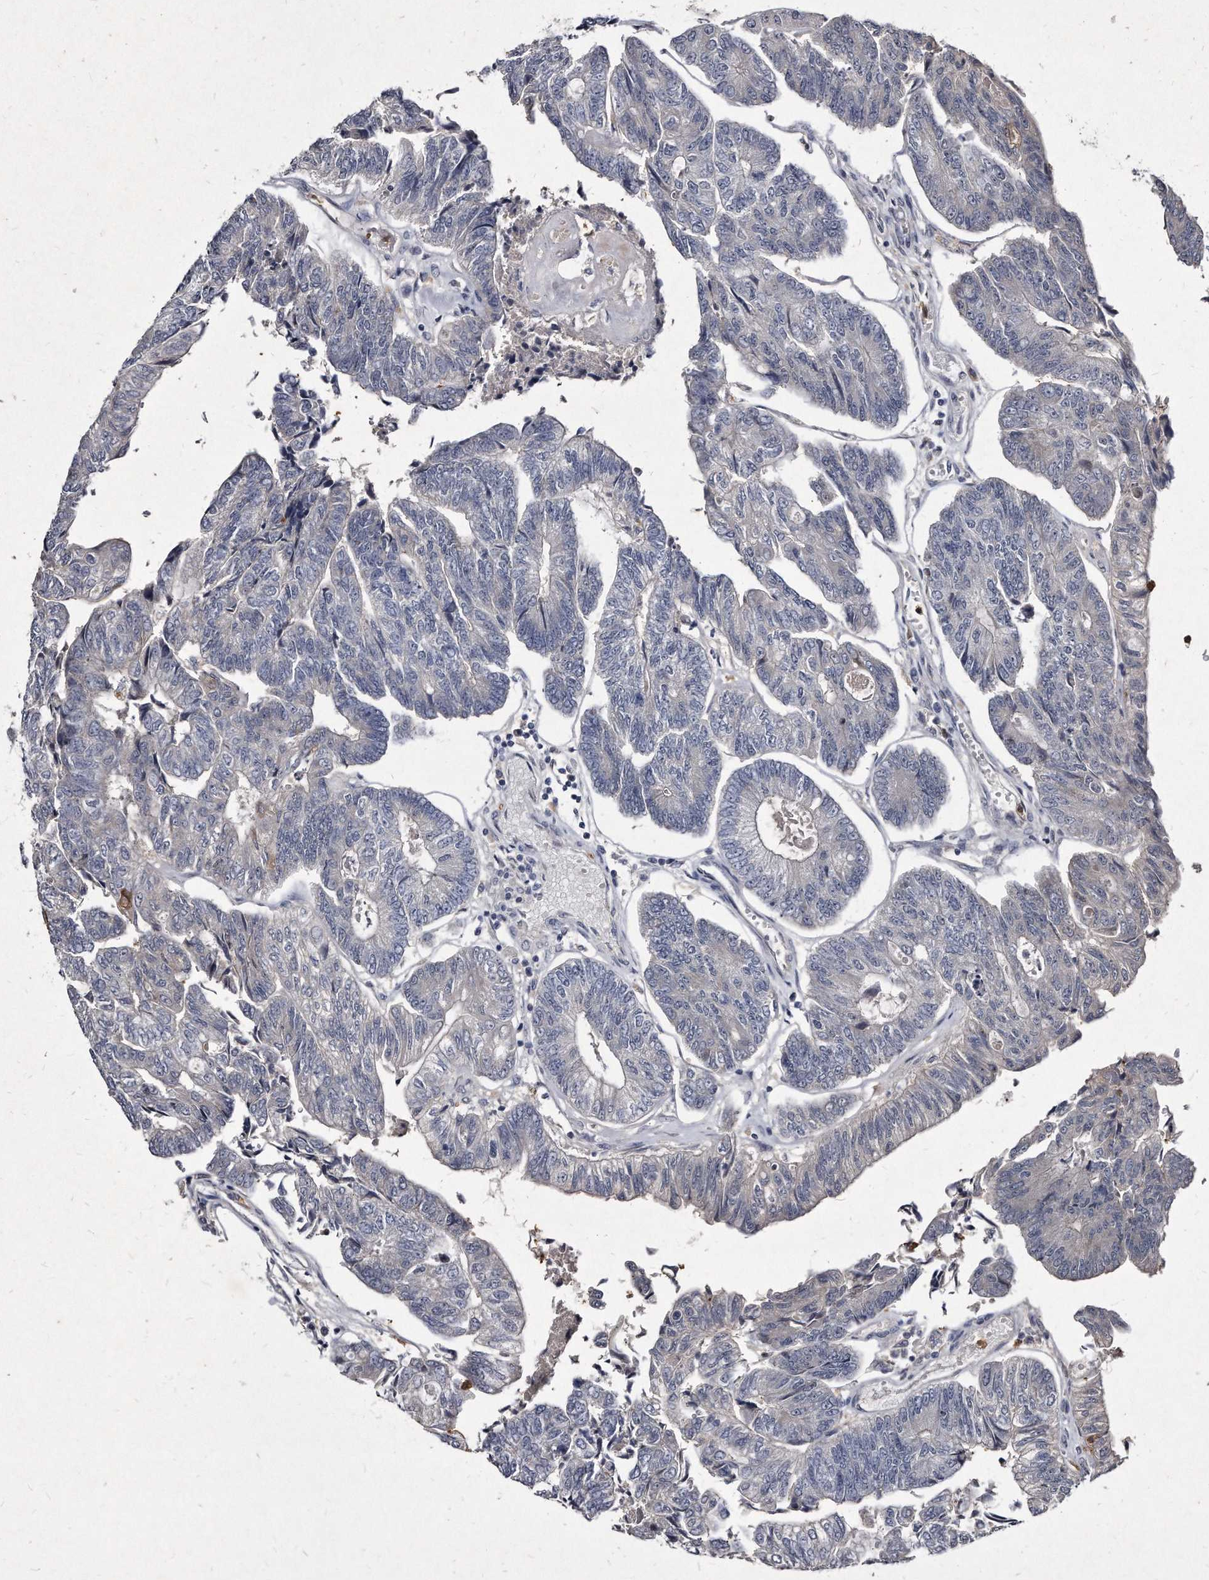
{"staining": {"intensity": "negative", "quantity": "none", "location": "none"}, "tissue": "colorectal cancer", "cell_type": "Tumor cells", "image_type": "cancer", "snomed": [{"axis": "morphology", "description": "Adenocarcinoma, NOS"}, {"axis": "topography", "description": "Colon"}], "caption": "Tumor cells show no significant positivity in colorectal cancer. (Immunohistochemistry (ihc), brightfield microscopy, high magnification).", "gene": "KLHDC3", "patient": {"sex": "female", "age": 67}}